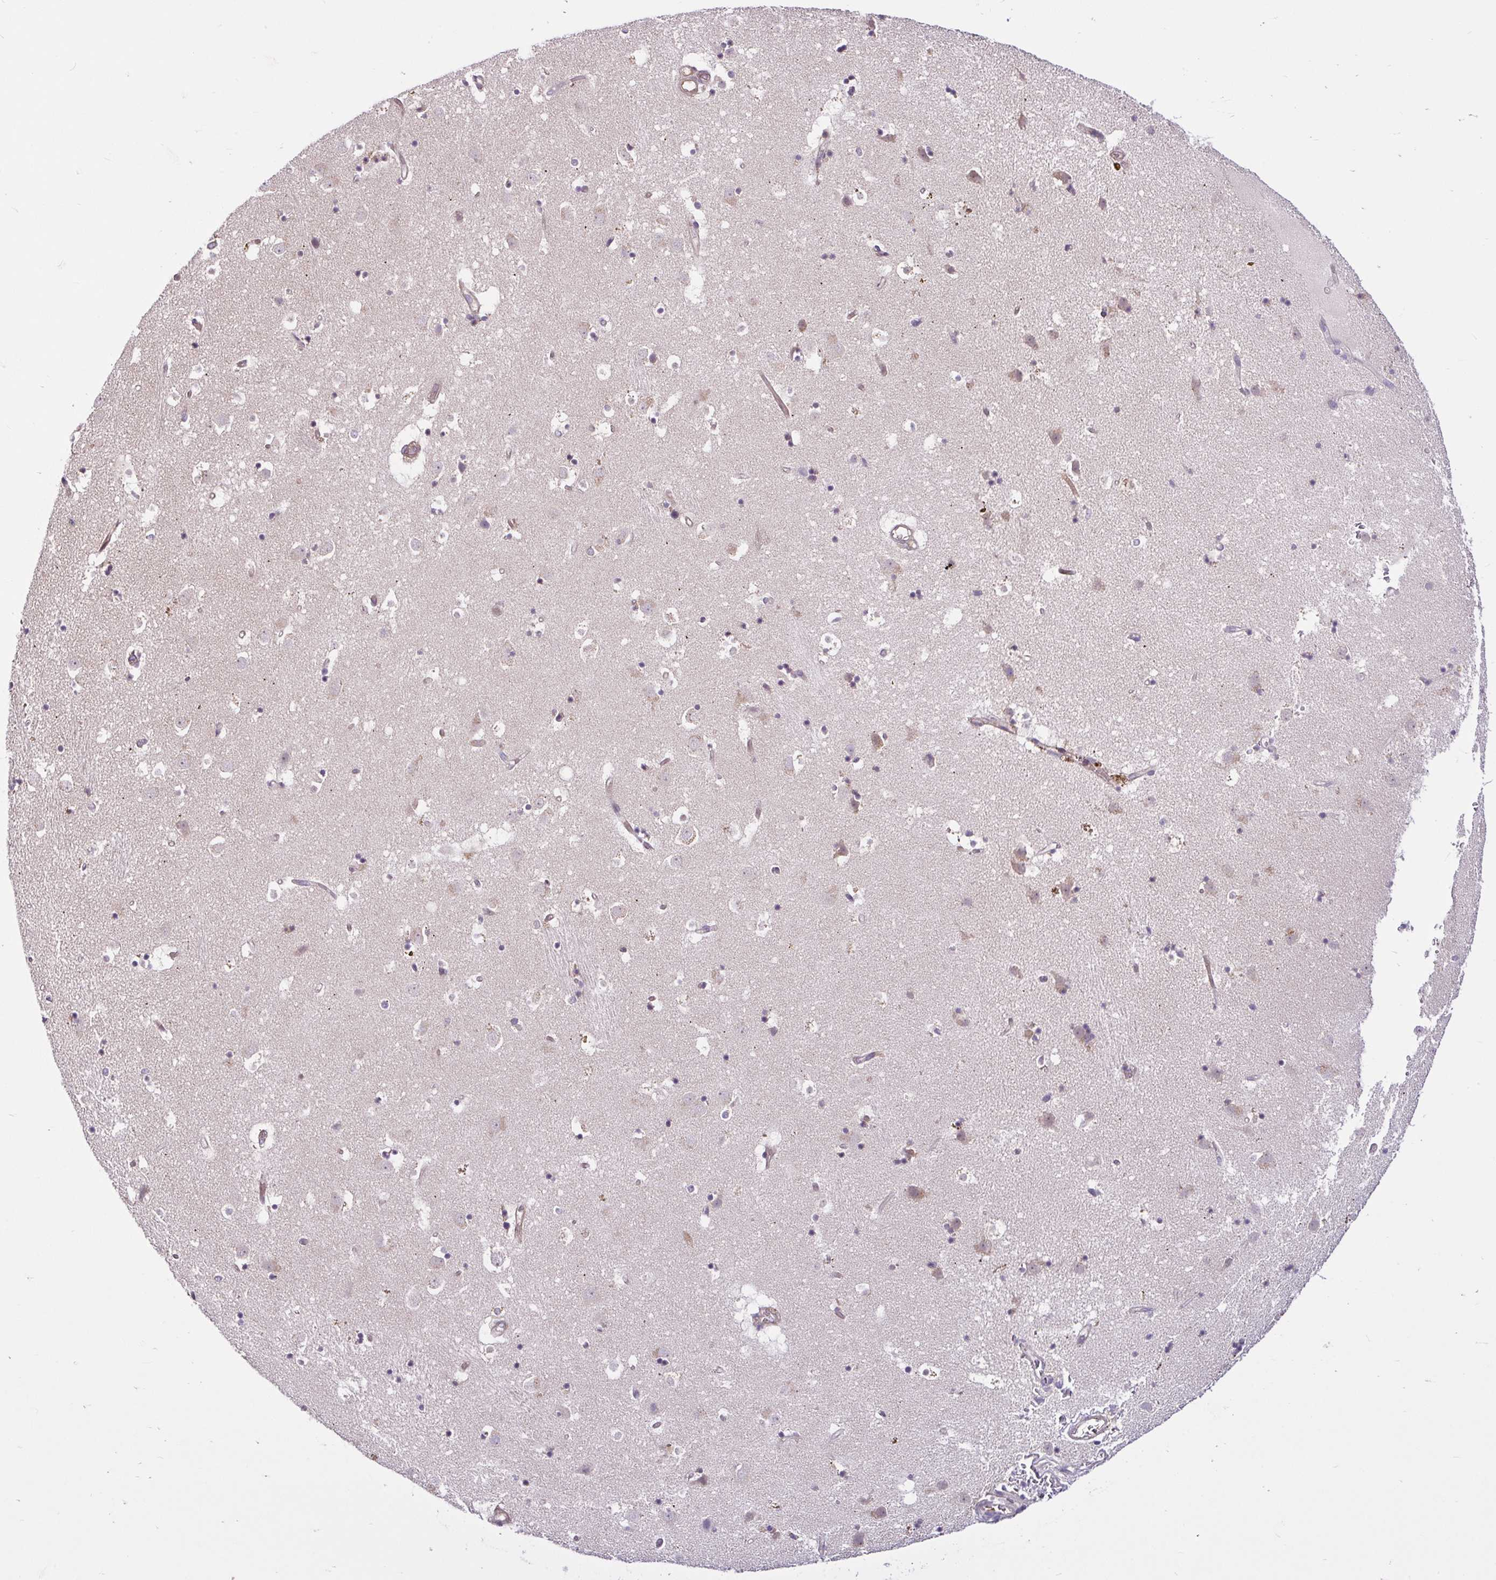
{"staining": {"intensity": "negative", "quantity": "none", "location": "none"}, "tissue": "caudate", "cell_type": "Glial cells", "image_type": "normal", "snomed": [{"axis": "morphology", "description": "Normal tissue, NOS"}, {"axis": "topography", "description": "Lateral ventricle wall"}], "caption": "Glial cells are negative for brown protein staining in unremarkable caudate. (Brightfield microscopy of DAB (3,3'-diaminobenzidine) IHC at high magnification).", "gene": "NTPCR", "patient": {"sex": "male", "age": 58}}